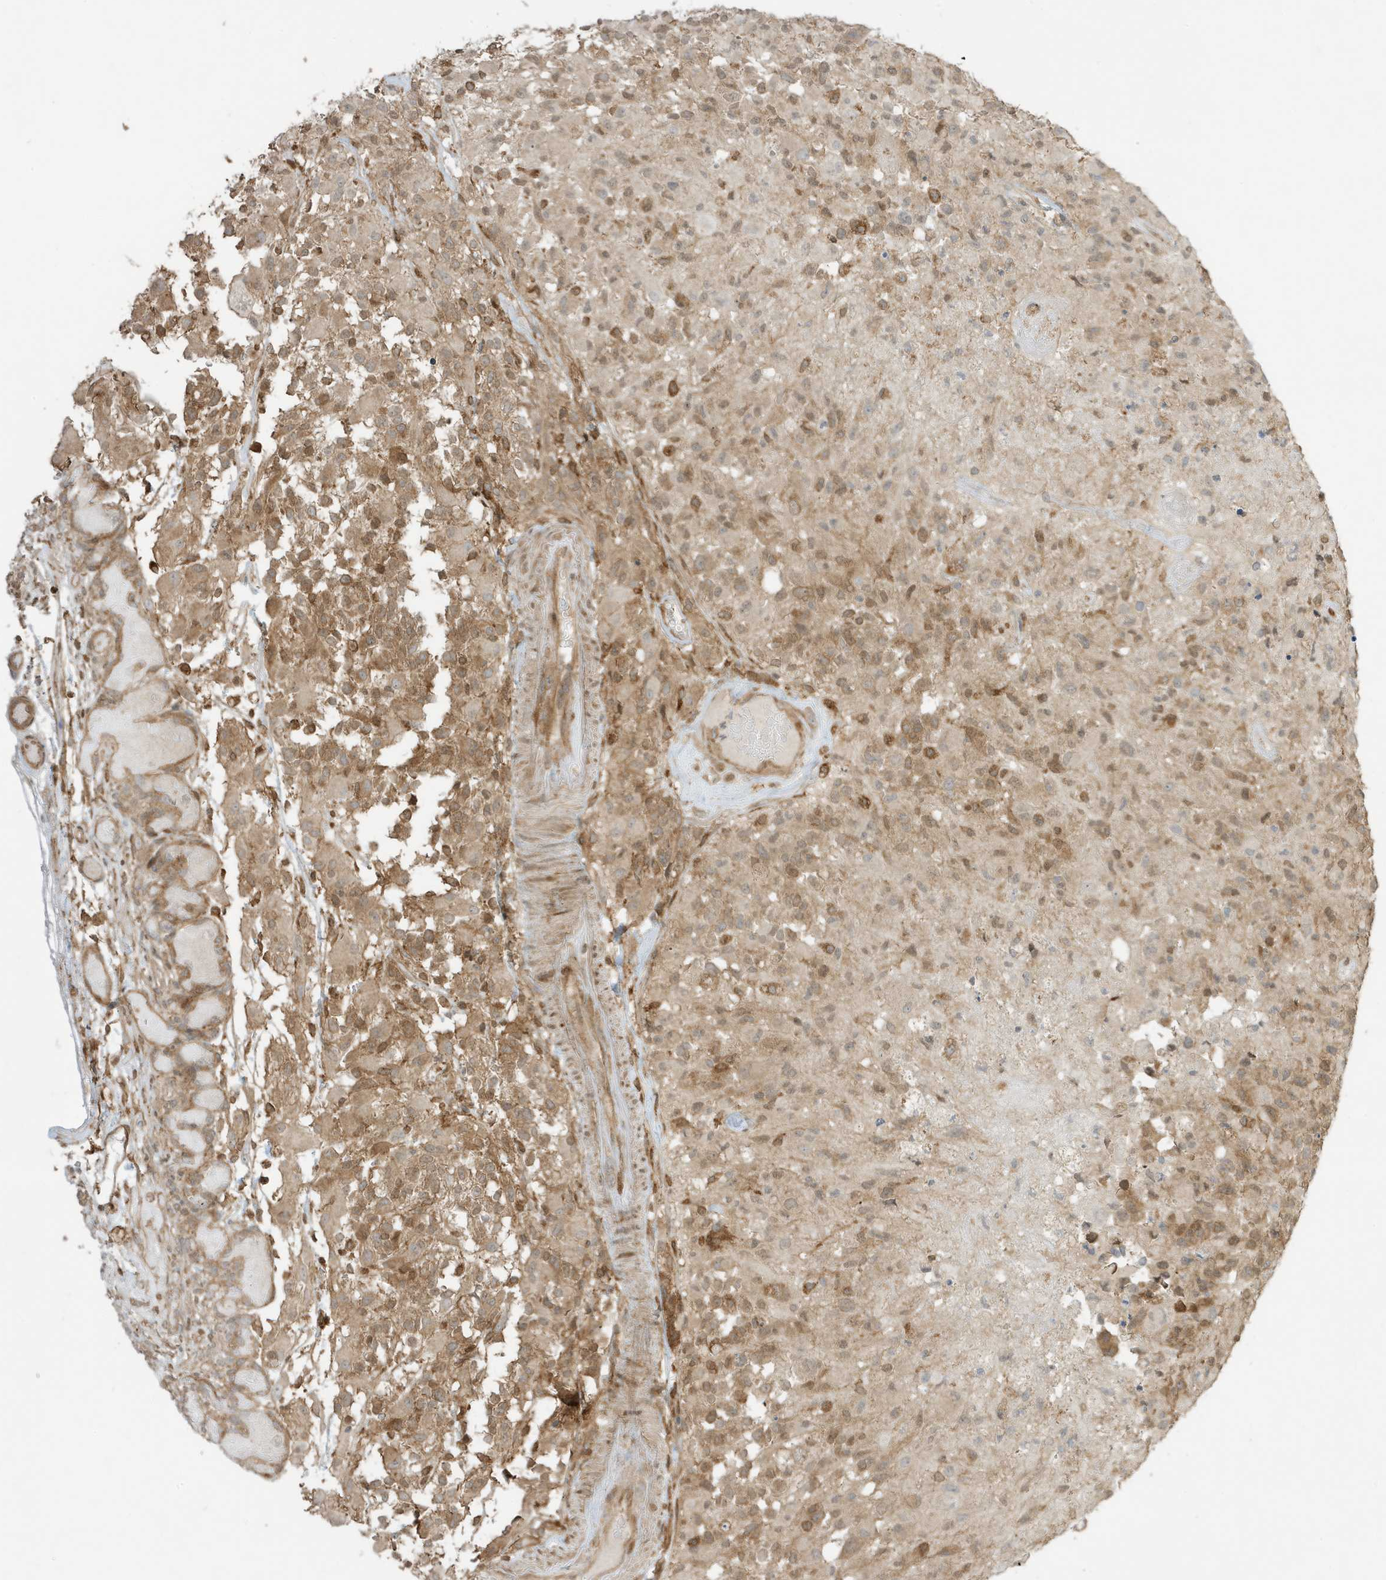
{"staining": {"intensity": "moderate", "quantity": ">75%", "location": "cytoplasmic/membranous"}, "tissue": "glioma", "cell_type": "Tumor cells", "image_type": "cancer", "snomed": [{"axis": "morphology", "description": "Glioma, malignant, High grade"}, {"axis": "morphology", "description": "Glioblastoma, NOS"}, {"axis": "topography", "description": "Brain"}], "caption": "Moderate cytoplasmic/membranous protein positivity is identified in about >75% of tumor cells in glioma.", "gene": "SCARF2", "patient": {"sex": "male", "age": 60}}